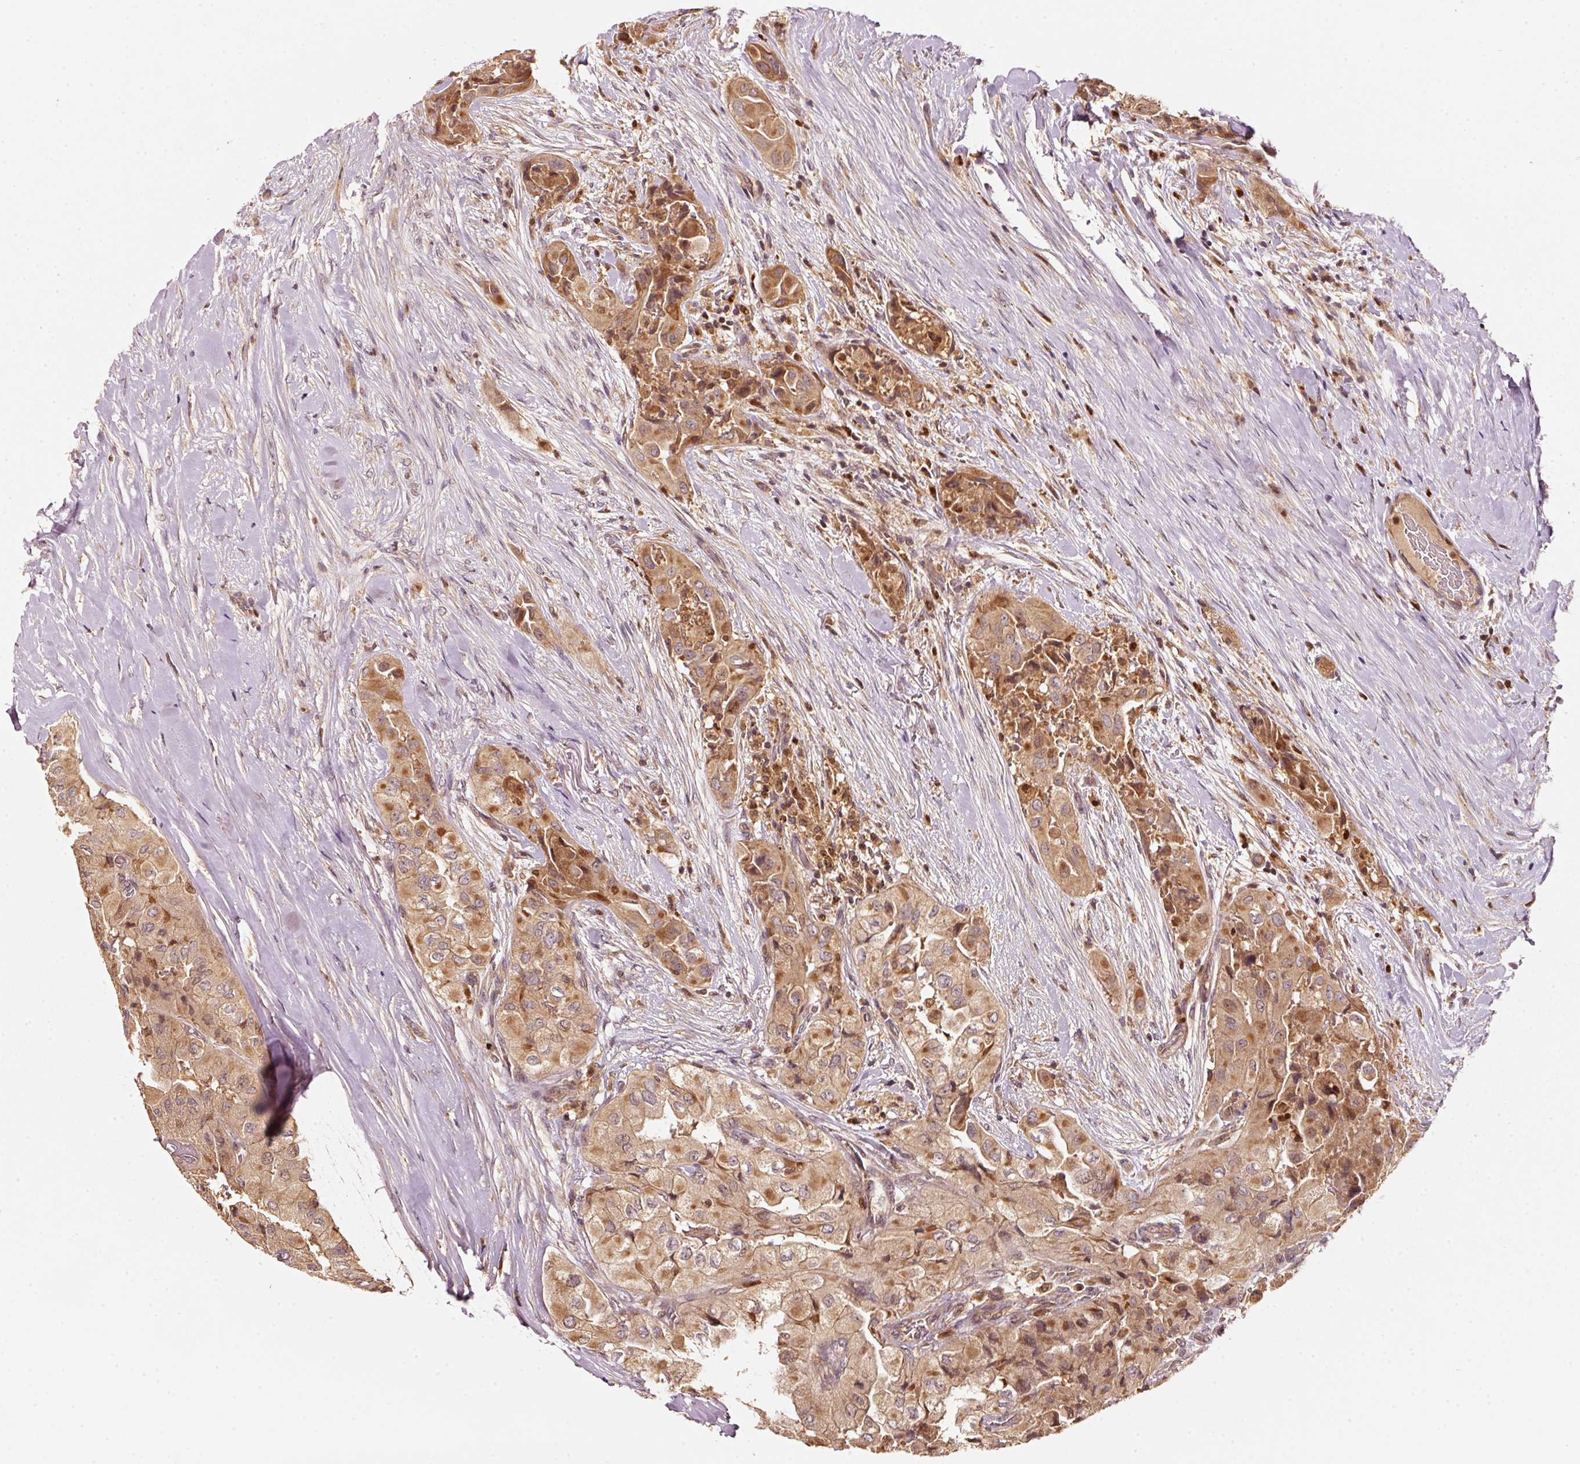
{"staining": {"intensity": "moderate", "quantity": ">75%", "location": "cytoplasmic/membranous"}, "tissue": "thyroid cancer", "cell_type": "Tumor cells", "image_type": "cancer", "snomed": [{"axis": "morphology", "description": "Normal tissue, NOS"}, {"axis": "morphology", "description": "Papillary adenocarcinoma, NOS"}, {"axis": "topography", "description": "Thyroid gland"}], "caption": "Moderate cytoplasmic/membranous protein positivity is seen in about >75% of tumor cells in thyroid cancer.", "gene": "RRAS2", "patient": {"sex": "female", "age": 59}}